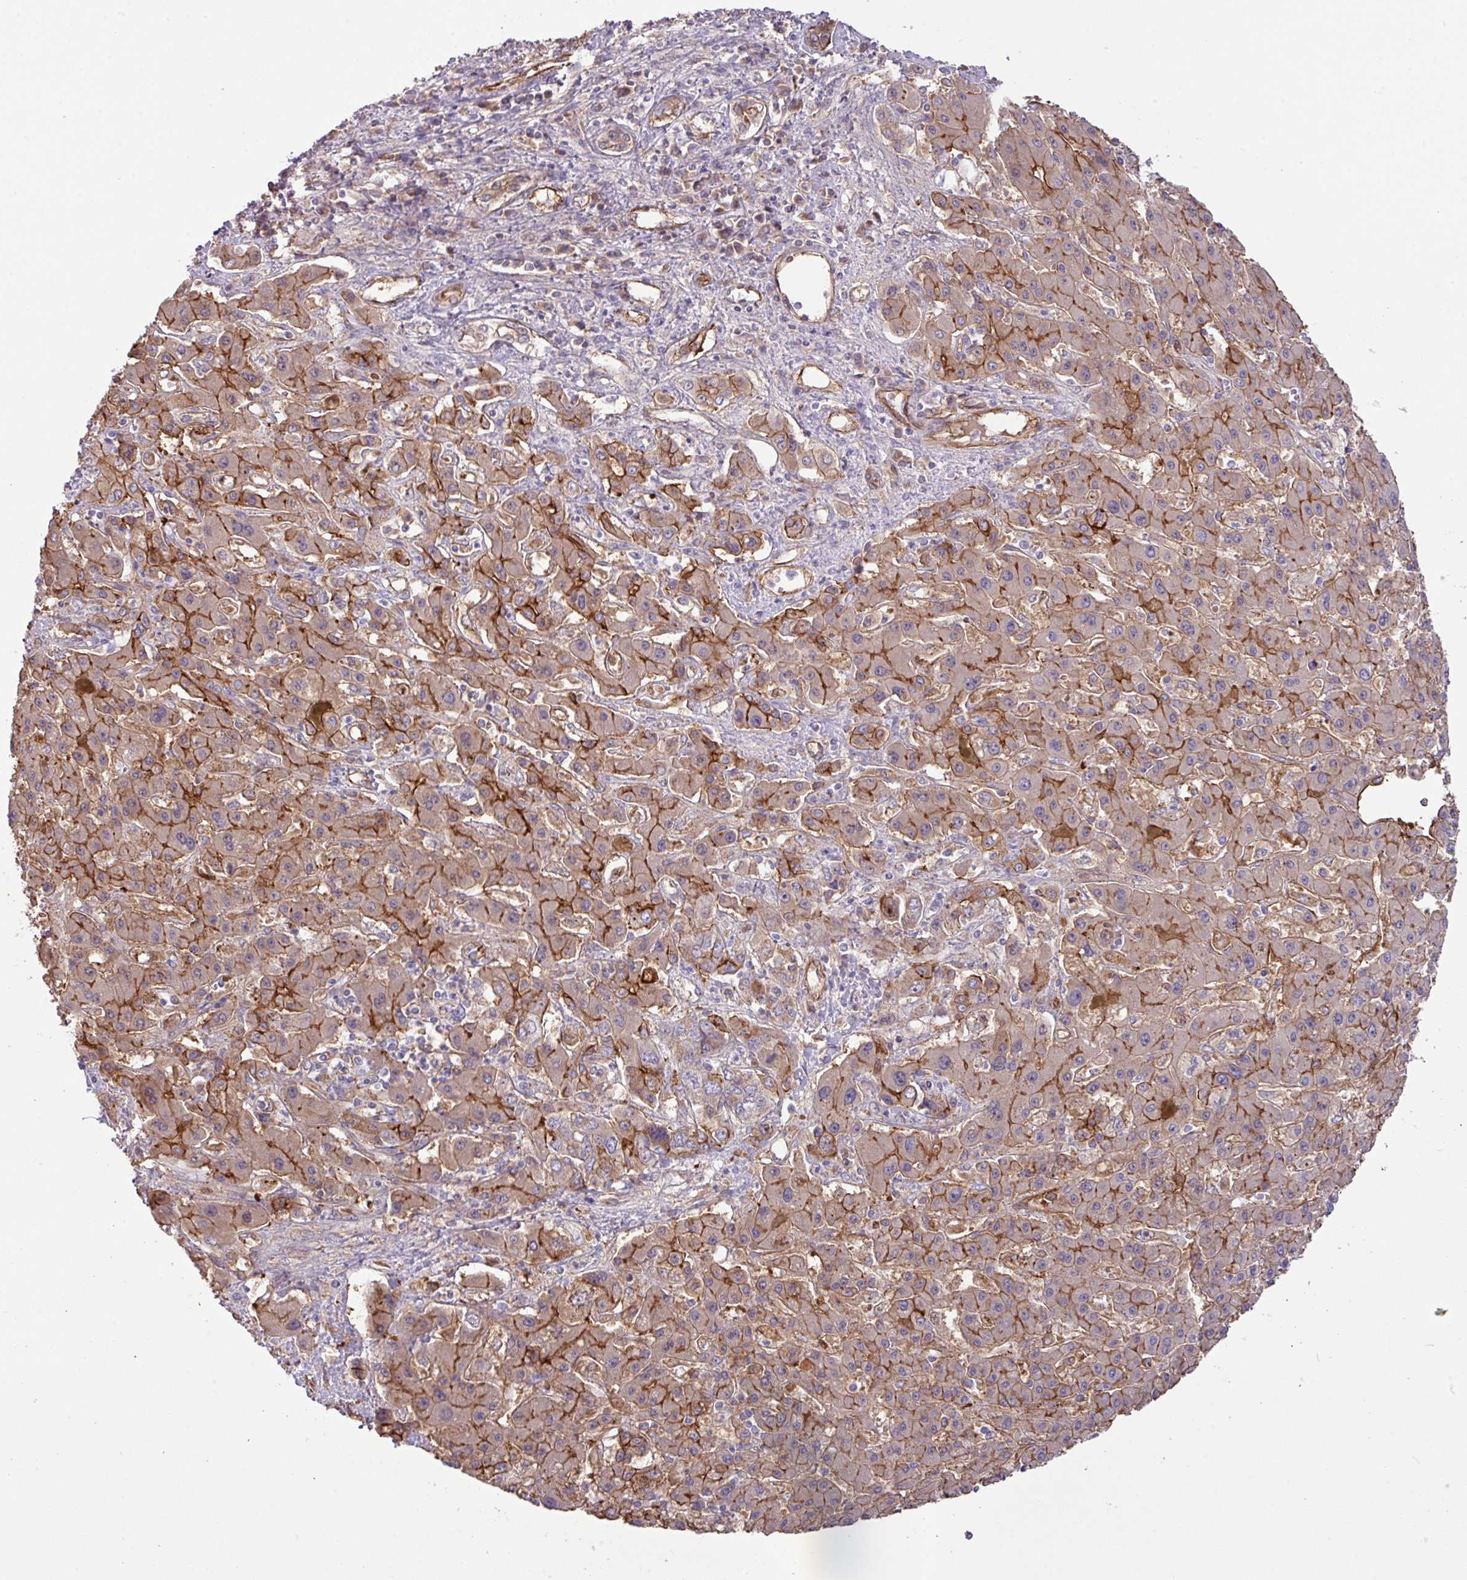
{"staining": {"intensity": "strong", "quantity": "25%-75%", "location": "cytoplasmic/membranous"}, "tissue": "liver cancer", "cell_type": "Tumor cells", "image_type": "cancer", "snomed": [{"axis": "morphology", "description": "Cholangiocarcinoma"}, {"axis": "topography", "description": "Liver"}], "caption": "IHC (DAB) staining of human liver cancer exhibits strong cytoplasmic/membranous protein positivity in about 25%-75% of tumor cells.", "gene": "LRRC53", "patient": {"sex": "male", "age": 67}}